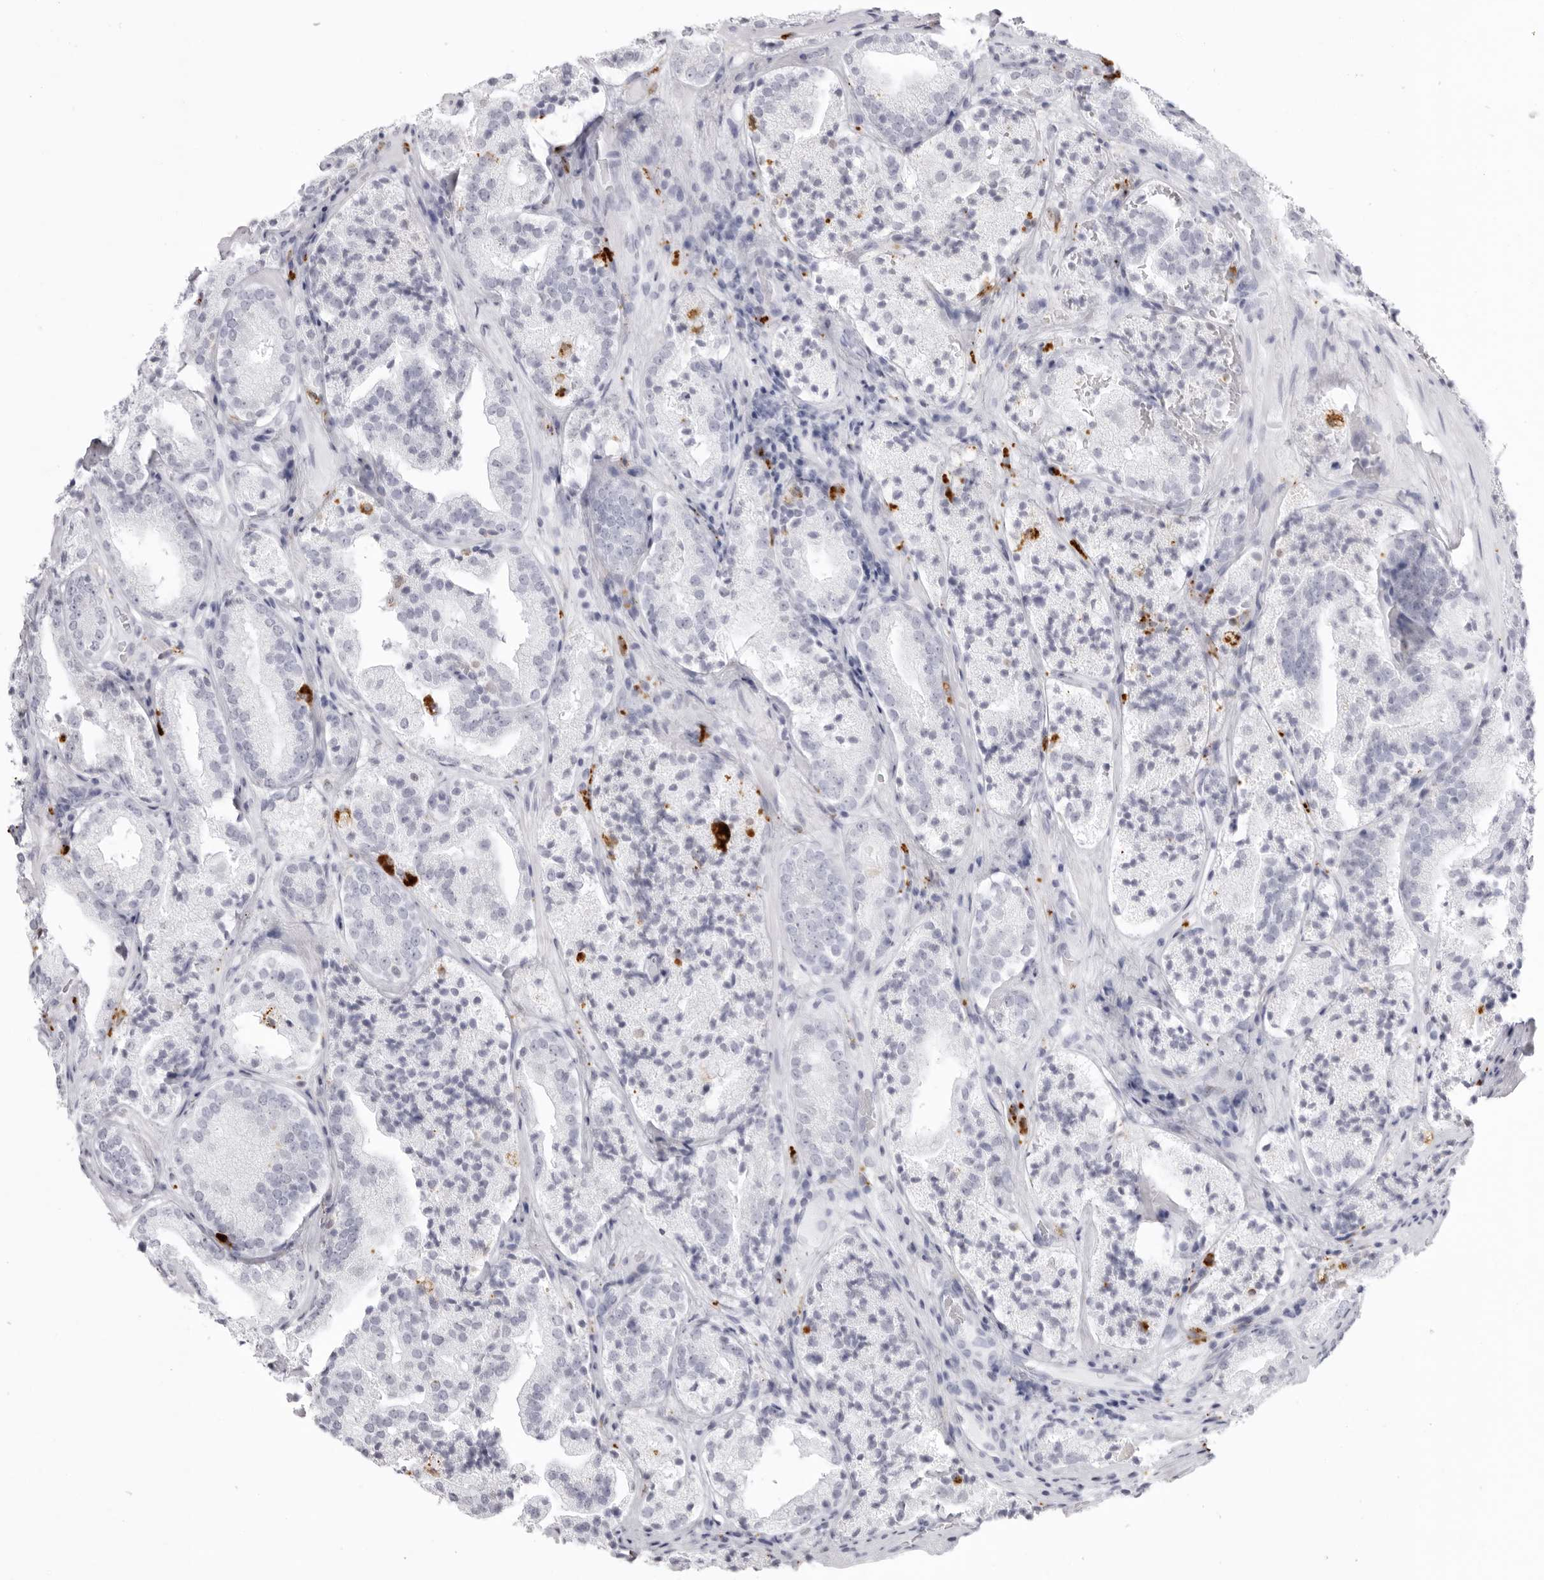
{"staining": {"intensity": "negative", "quantity": "none", "location": "none"}, "tissue": "prostate cancer", "cell_type": "Tumor cells", "image_type": "cancer", "snomed": [{"axis": "morphology", "description": "Adenocarcinoma, High grade"}, {"axis": "topography", "description": "Prostate"}], "caption": "An IHC image of prostate cancer (high-grade adenocarcinoma) is shown. There is no staining in tumor cells of prostate cancer (high-grade adenocarcinoma).", "gene": "IL25", "patient": {"sex": "male", "age": 57}}